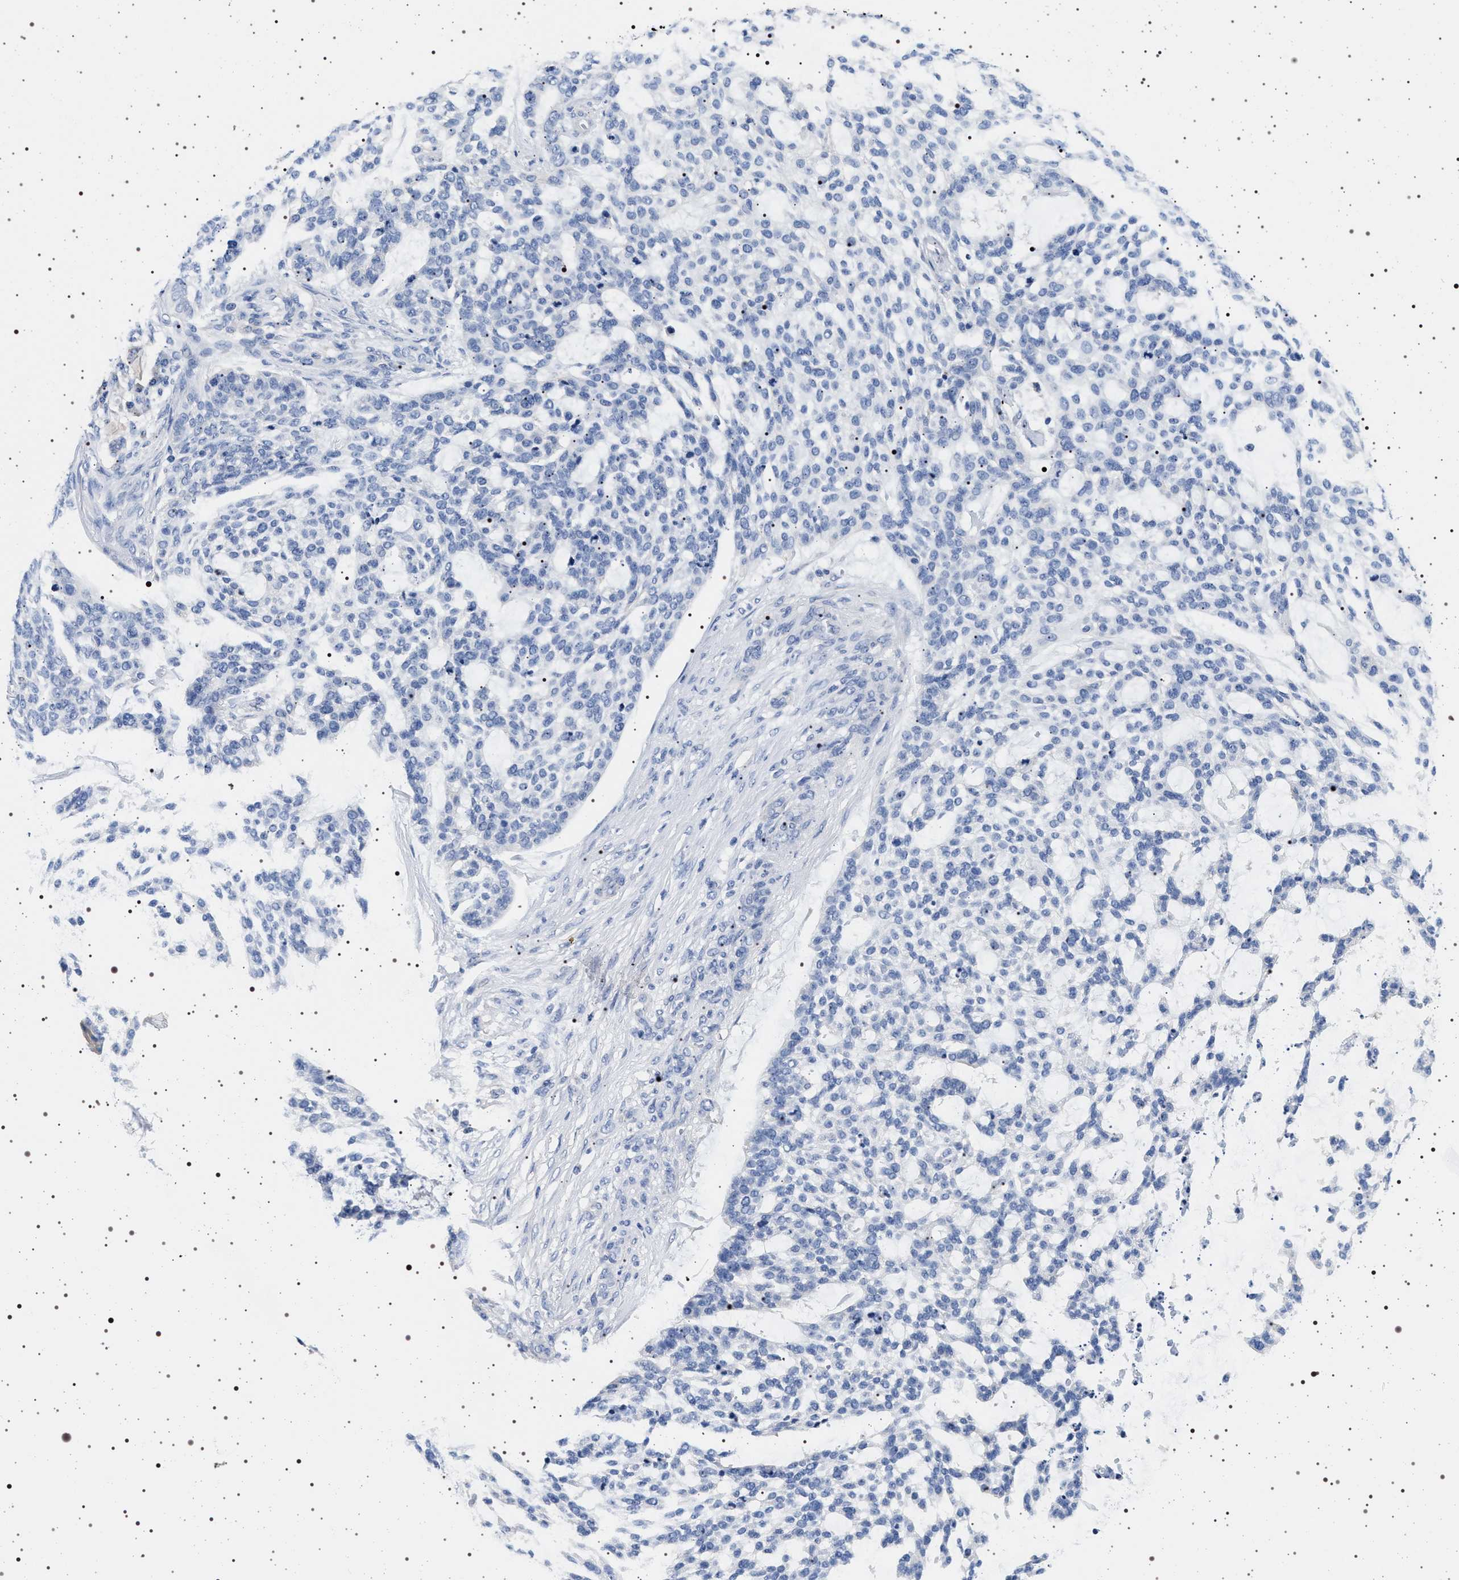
{"staining": {"intensity": "negative", "quantity": "none", "location": "none"}, "tissue": "skin cancer", "cell_type": "Tumor cells", "image_type": "cancer", "snomed": [{"axis": "morphology", "description": "Basal cell carcinoma"}, {"axis": "topography", "description": "Skin"}], "caption": "Human skin cancer stained for a protein using immunohistochemistry displays no staining in tumor cells.", "gene": "HSD17B1", "patient": {"sex": "female", "age": 64}}